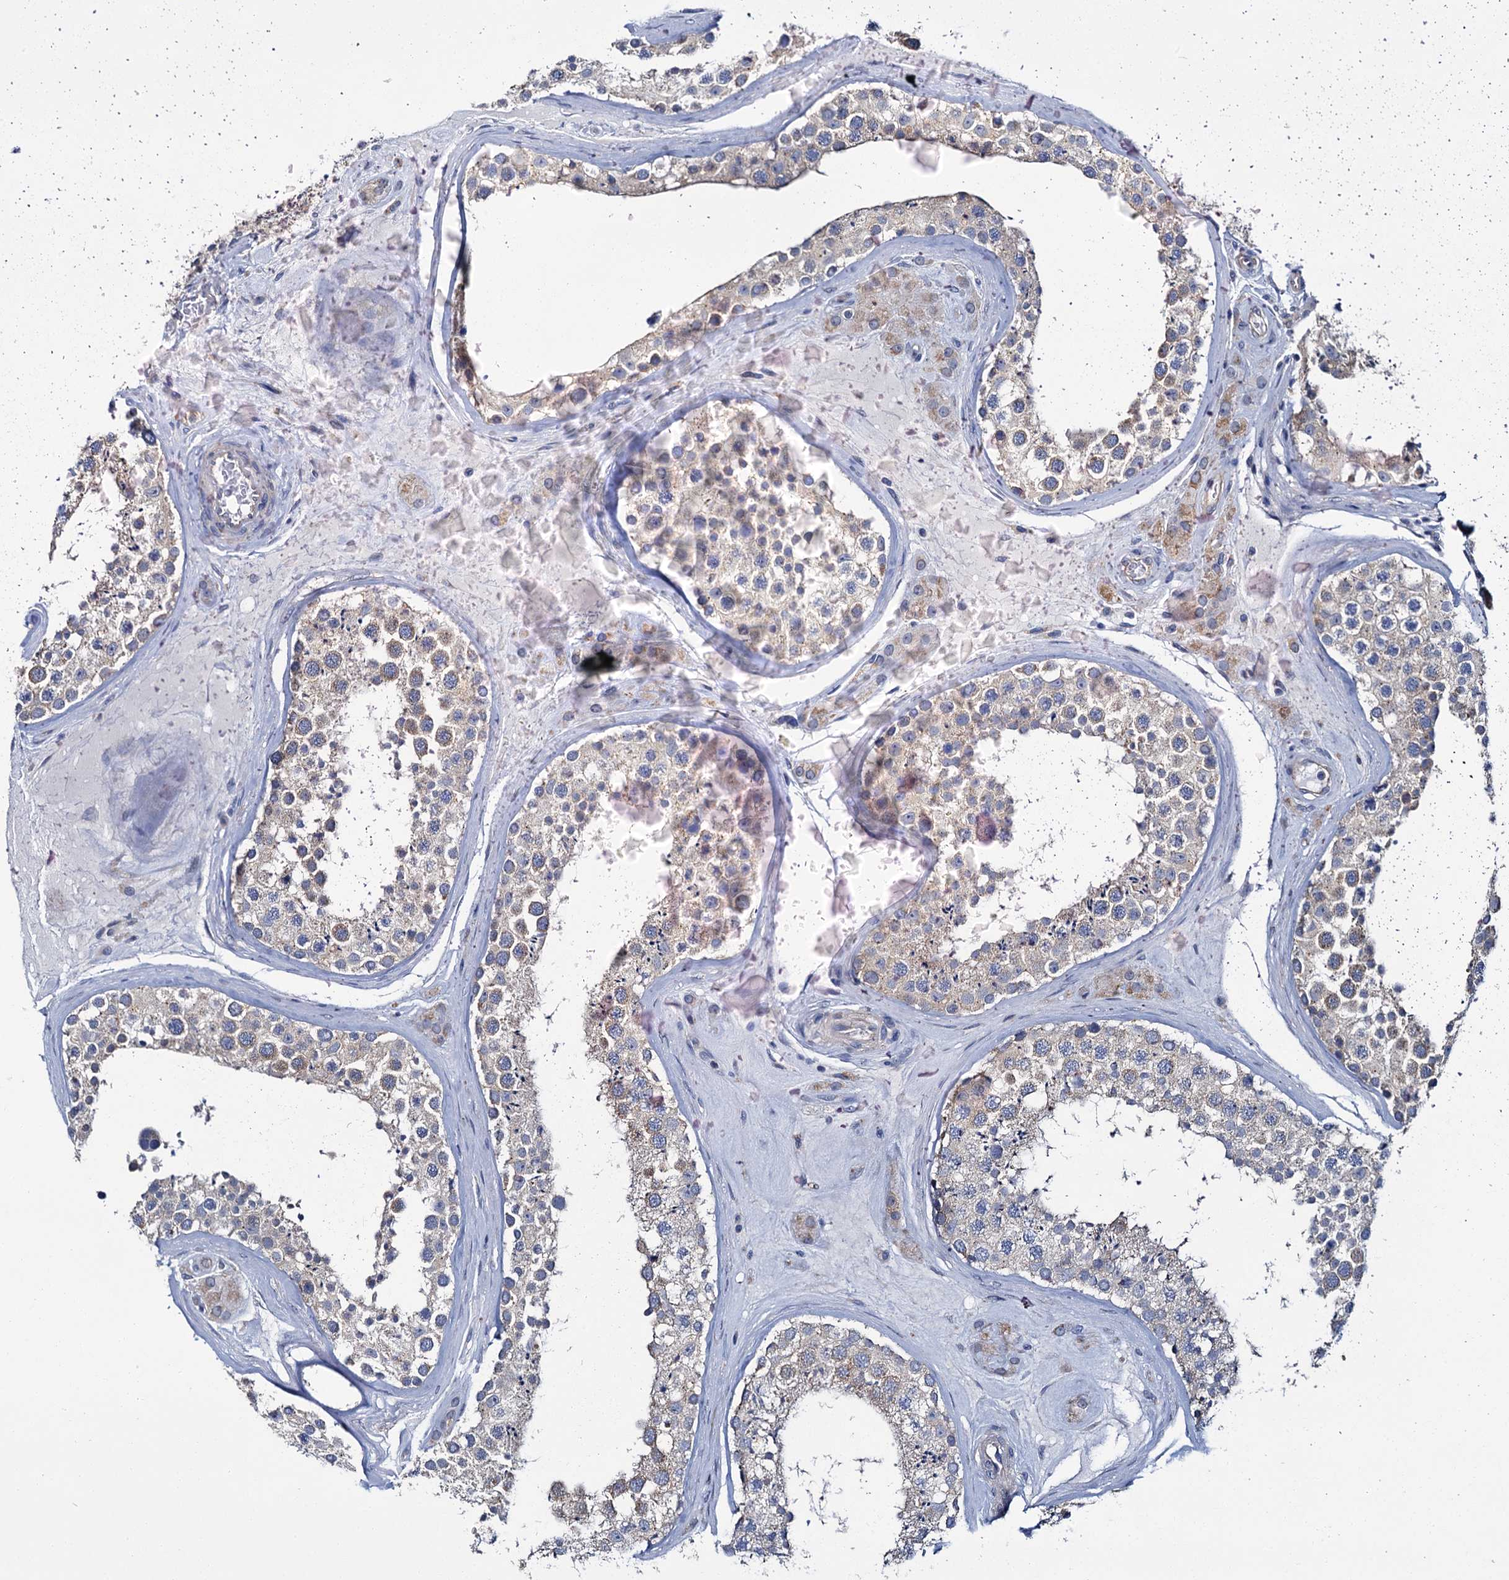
{"staining": {"intensity": "moderate", "quantity": "25%-75%", "location": "cytoplasmic/membranous"}, "tissue": "testis", "cell_type": "Cells in seminiferous ducts", "image_type": "normal", "snomed": [{"axis": "morphology", "description": "Normal tissue, NOS"}, {"axis": "topography", "description": "Testis"}], "caption": "This micrograph exhibits benign testis stained with immunohistochemistry (IHC) to label a protein in brown. The cytoplasmic/membranous of cells in seminiferous ducts show moderate positivity for the protein. Nuclei are counter-stained blue.", "gene": "CEP295", "patient": {"sex": "male", "age": 46}}